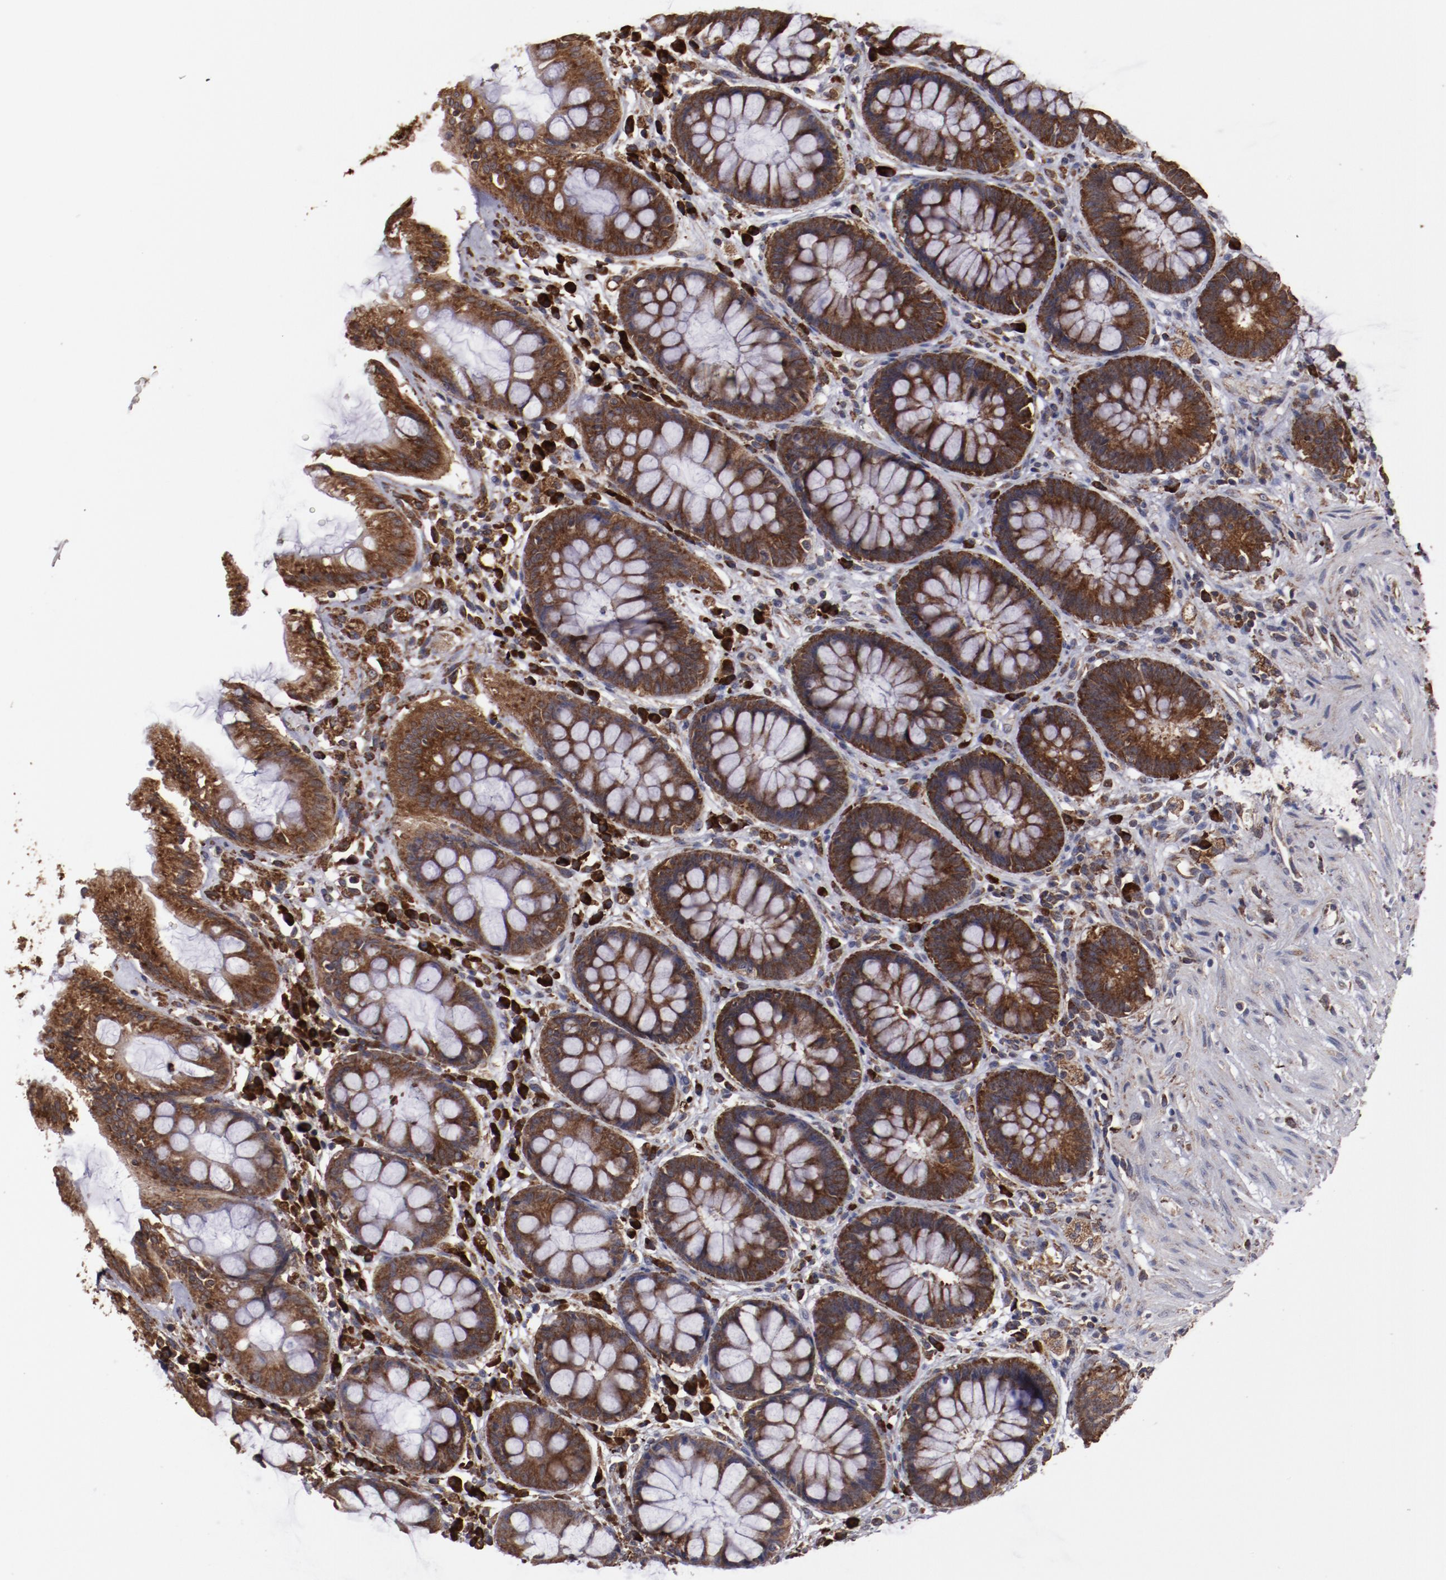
{"staining": {"intensity": "moderate", "quantity": ">75%", "location": "cytoplasmic/membranous"}, "tissue": "rectum", "cell_type": "Glandular cells", "image_type": "normal", "snomed": [{"axis": "morphology", "description": "Normal tissue, NOS"}, {"axis": "topography", "description": "Rectum"}], "caption": "The photomicrograph exhibits staining of normal rectum, revealing moderate cytoplasmic/membranous protein staining (brown color) within glandular cells.", "gene": "RPS4X", "patient": {"sex": "female", "age": 46}}